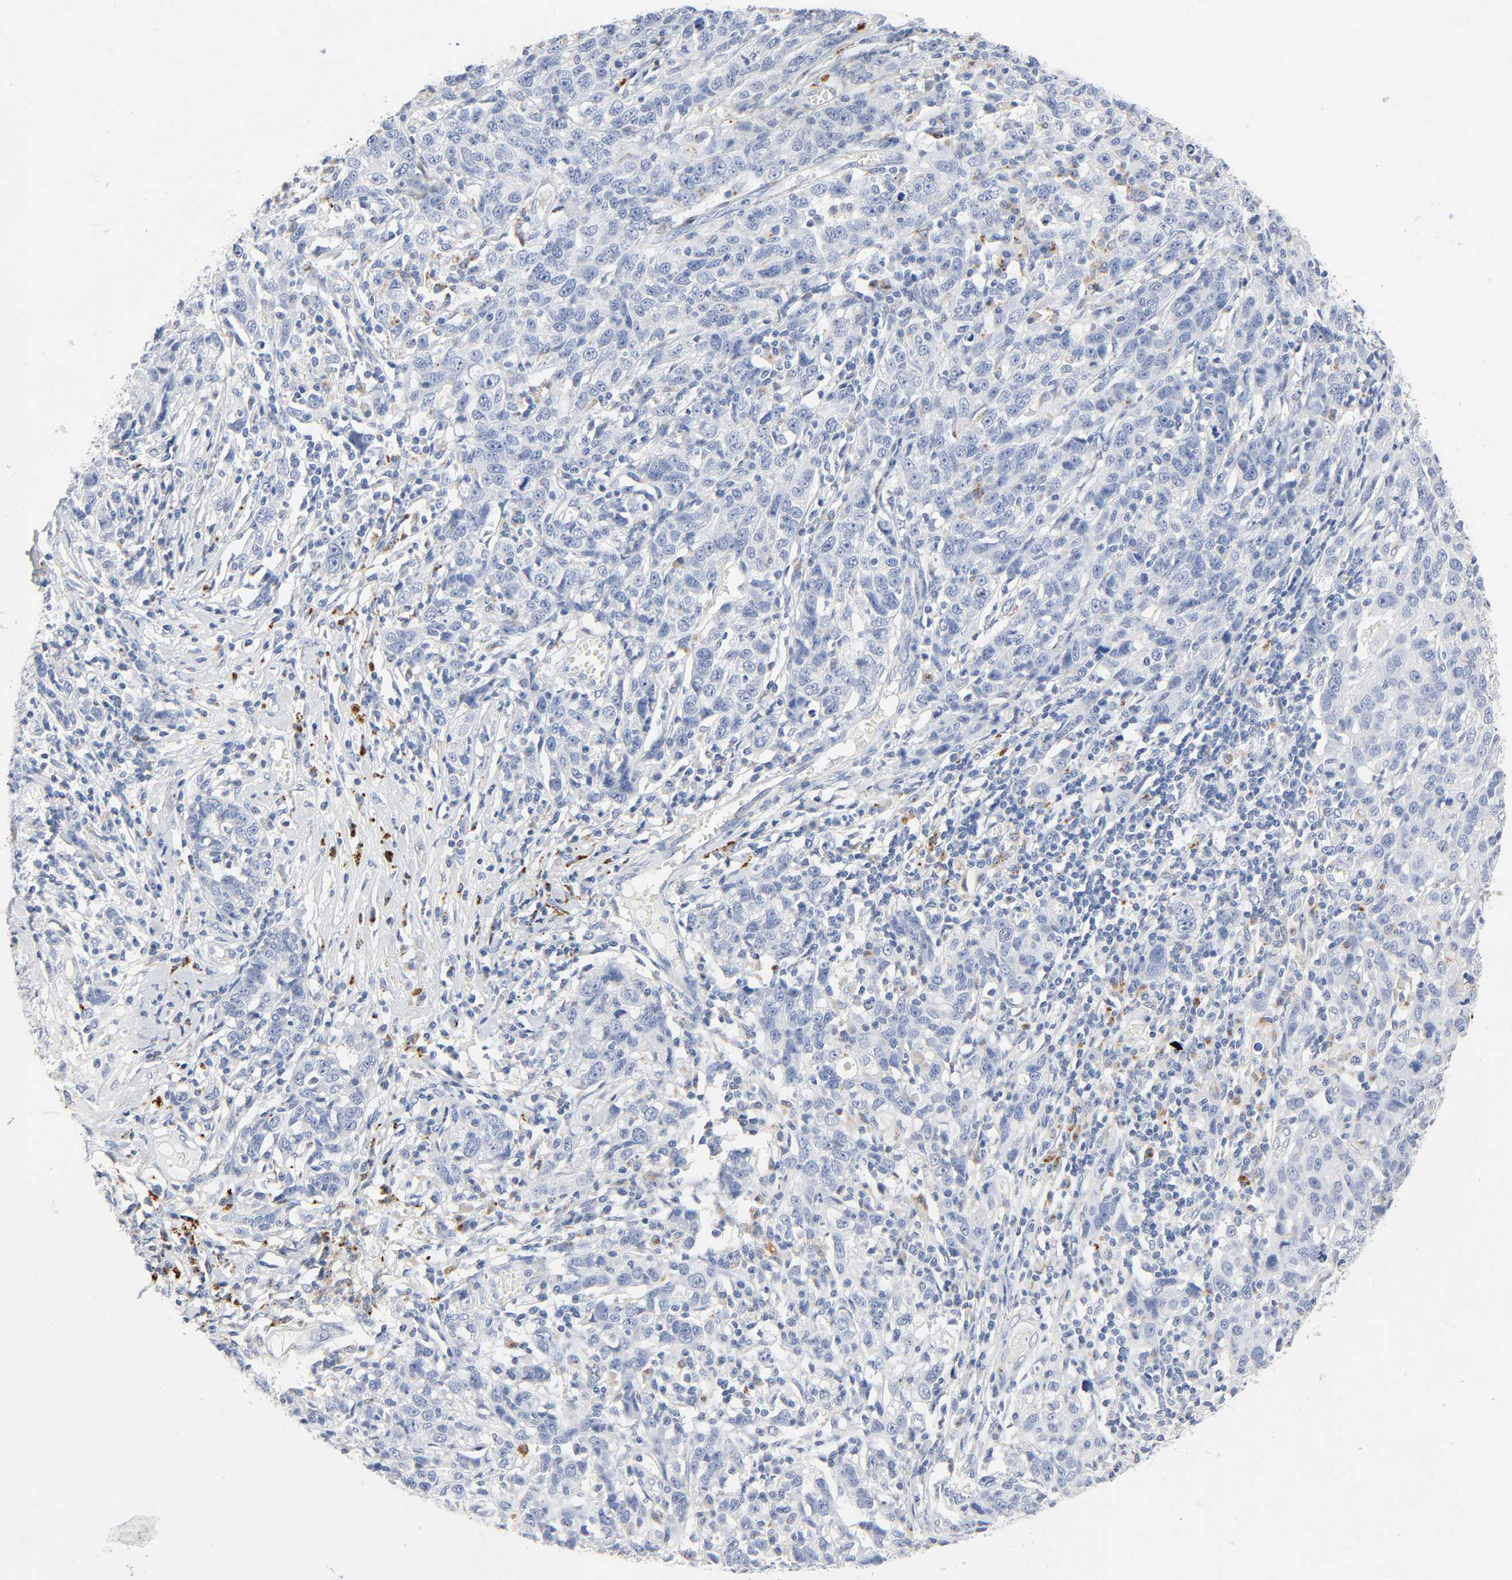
{"staining": {"intensity": "negative", "quantity": "none", "location": "none"}, "tissue": "ovarian cancer", "cell_type": "Tumor cells", "image_type": "cancer", "snomed": [{"axis": "morphology", "description": "Cystadenocarcinoma, serous, NOS"}, {"axis": "topography", "description": "Ovary"}], "caption": "High magnification brightfield microscopy of ovarian serous cystadenocarcinoma stained with DAB (3,3'-diaminobenzidine) (brown) and counterstained with hematoxylin (blue): tumor cells show no significant expression.", "gene": "PLP1", "patient": {"sex": "female", "age": 71}}